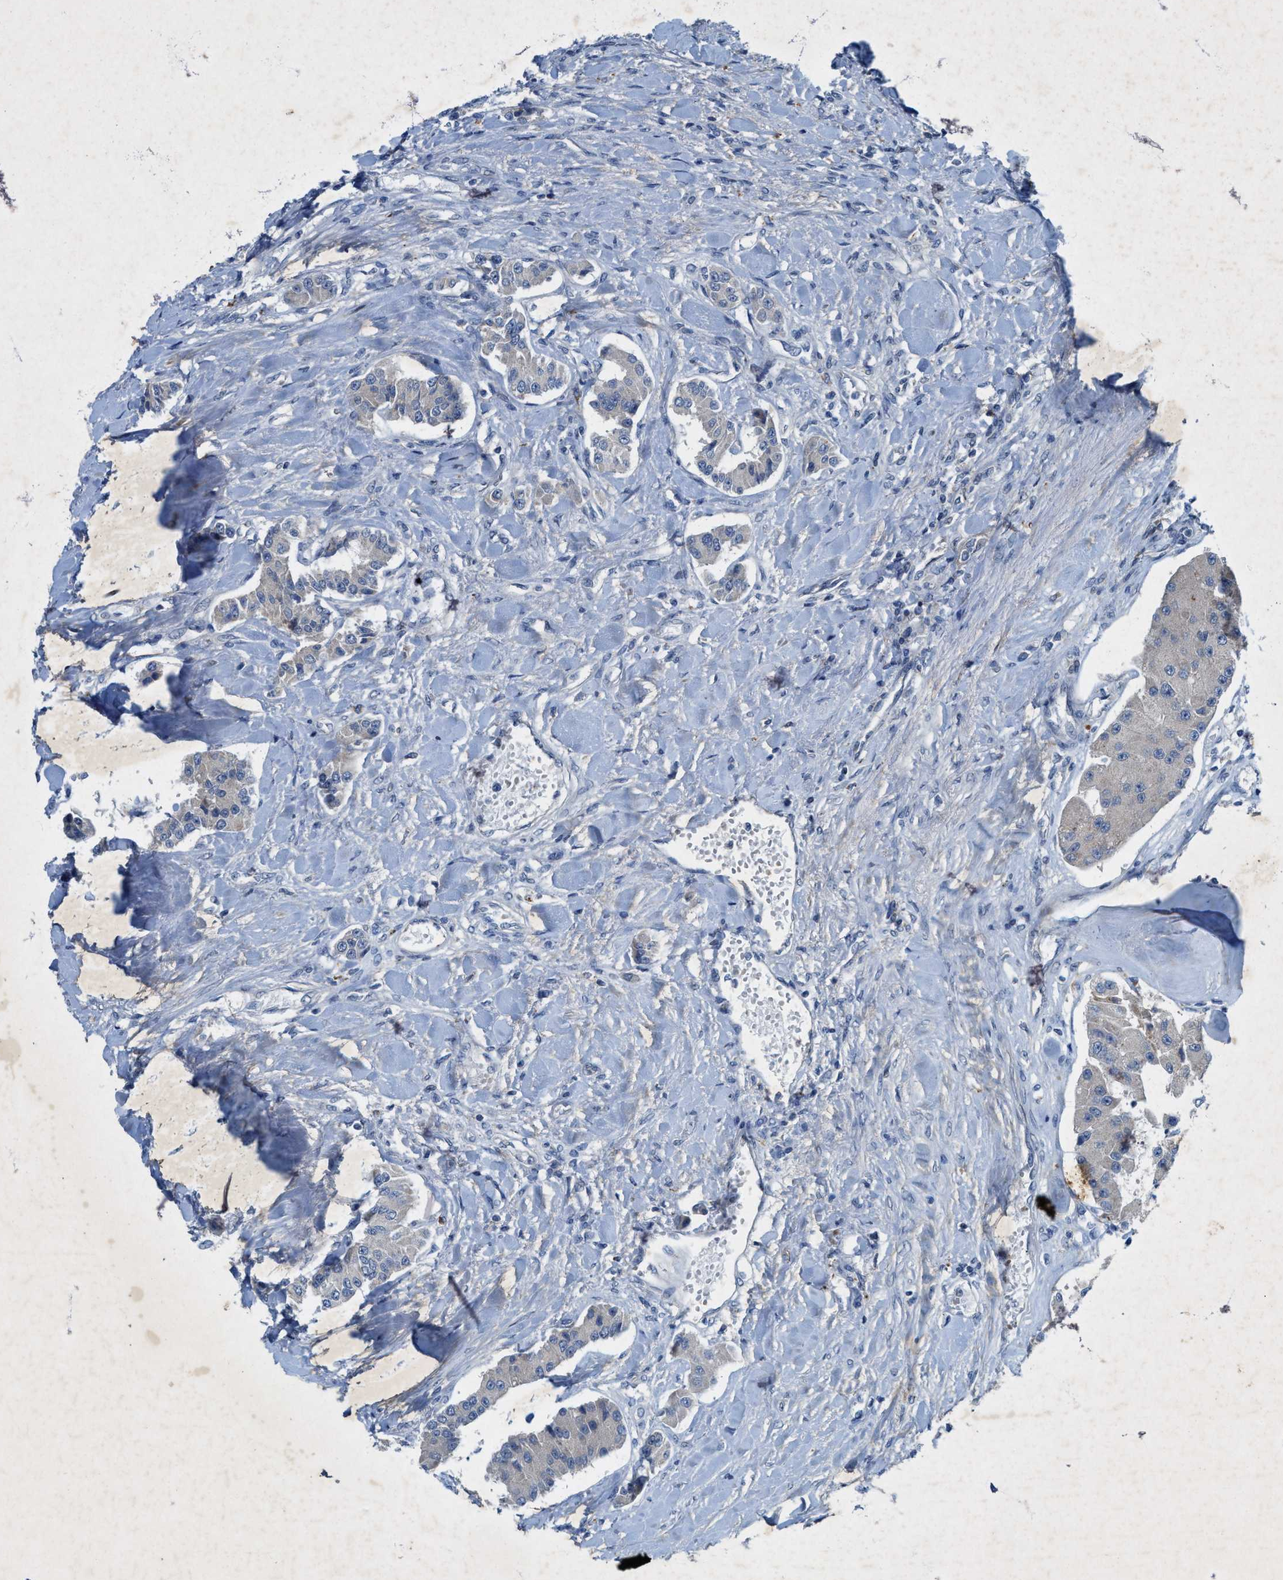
{"staining": {"intensity": "negative", "quantity": "none", "location": "none"}, "tissue": "carcinoid", "cell_type": "Tumor cells", "image_type": "cancer", "snomed": [{"axis": "morphology", "description": "Carcinoid, malignant, NOS"}, {"axis": "topography", "description": "Pancreas"}], "caption": "High power microscopy histopathology image of an IHC micrograph of carcinoid, revealing no significant staining in tumor cells.", "gene": "URGCP", "patient": {"sex": "male", "age": 41}}